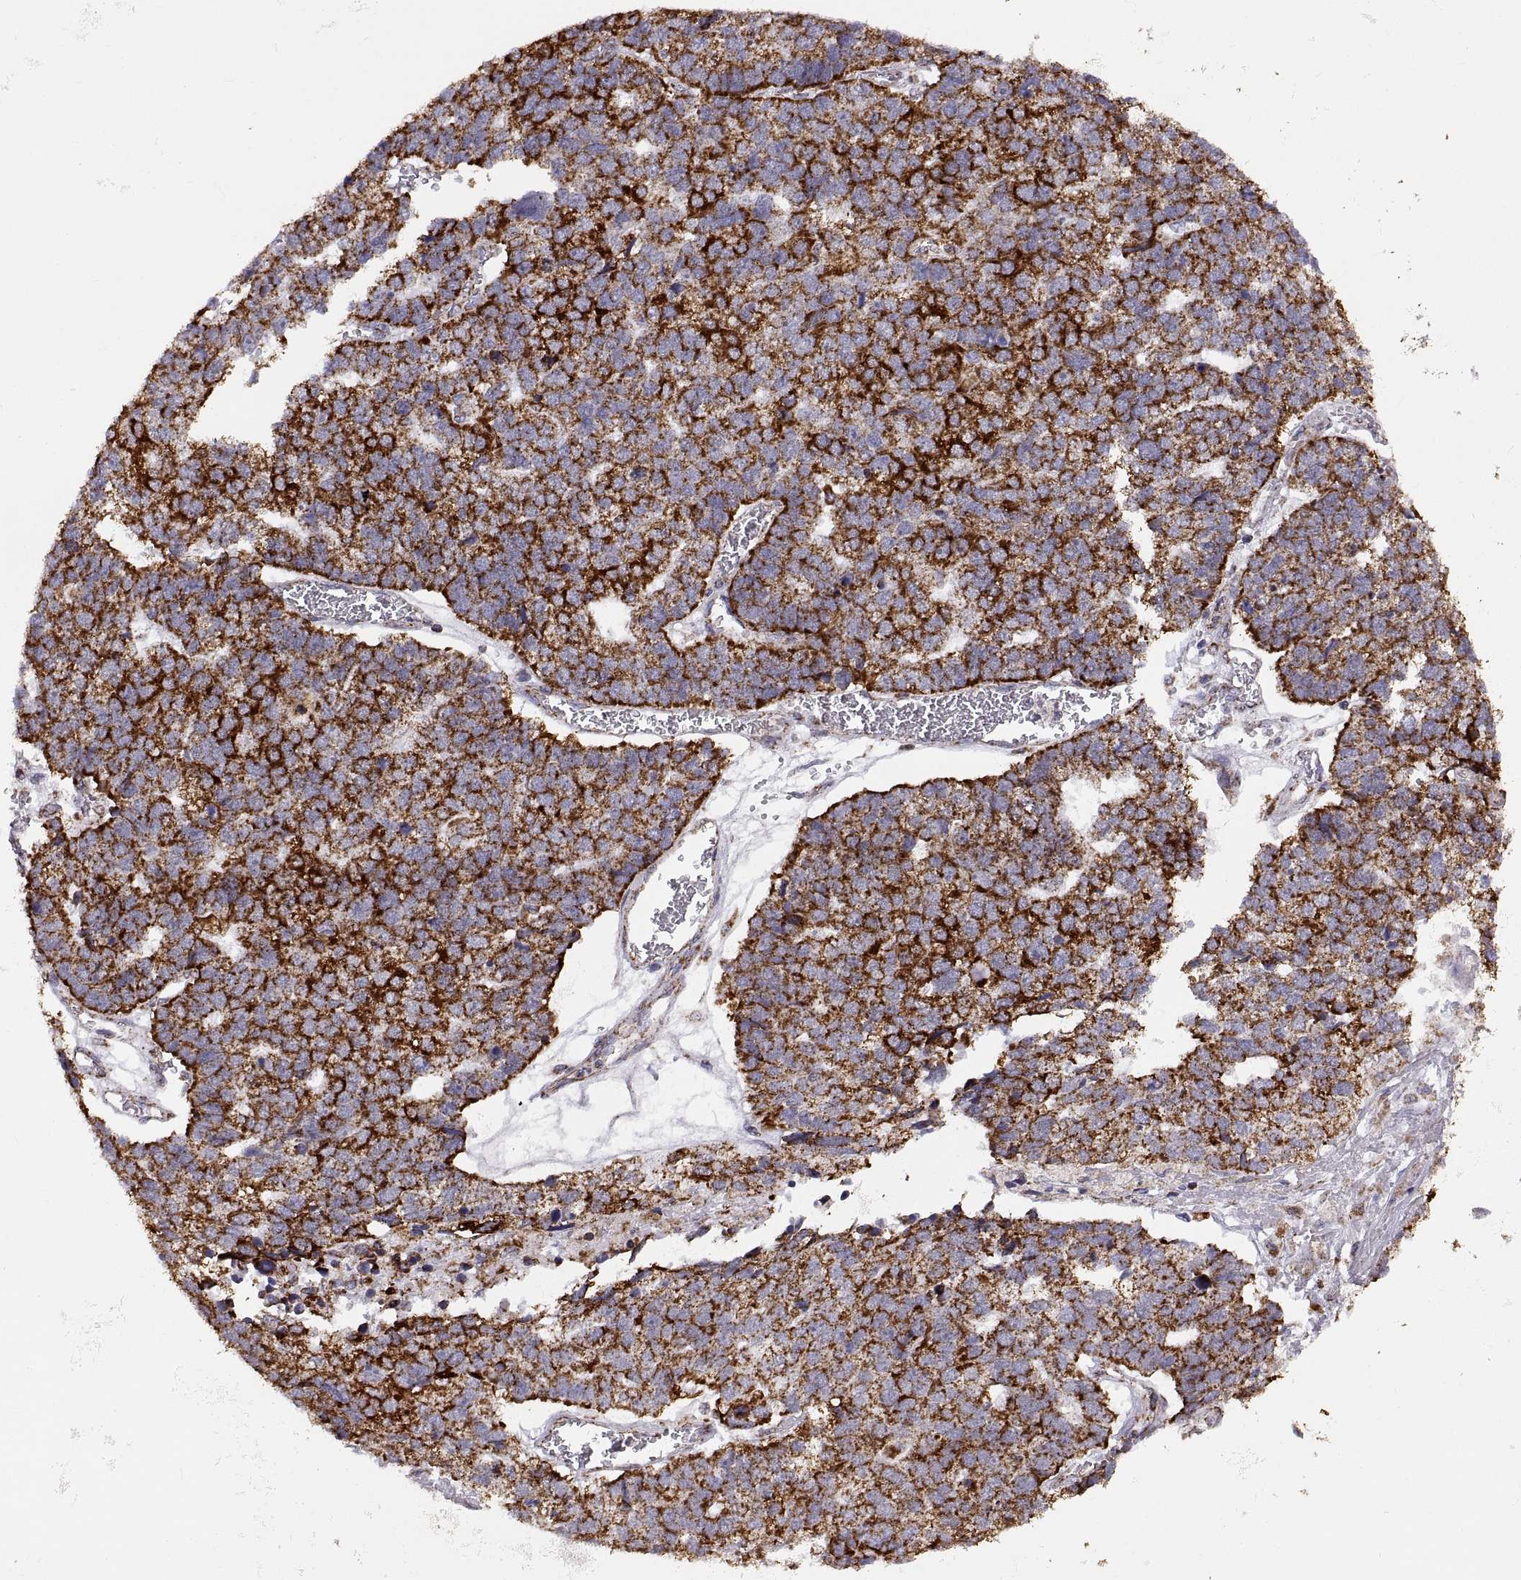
{"staining": {"intensity": "strong", "quantity": ">75%", "location": "cytoplasmic/membranous"}, "tissue": "stomach cancer", "cell_type": "Tumor cells", "image_type": "cancer", "snomed": [{"axis": "morphology", "description": "Adenocarcinoma, NOS"}, {"axis": "topography", "description": "Stomach"}], "caption": "IHC (DAB) staining of stomach cancer (adenocarcinoma) exhibits strong cytoplasmic/membranous protein positivity in approximately >75% of tumor cells.", "gene": "ARSD", "patient": {"sex": "male", "age": 69}}